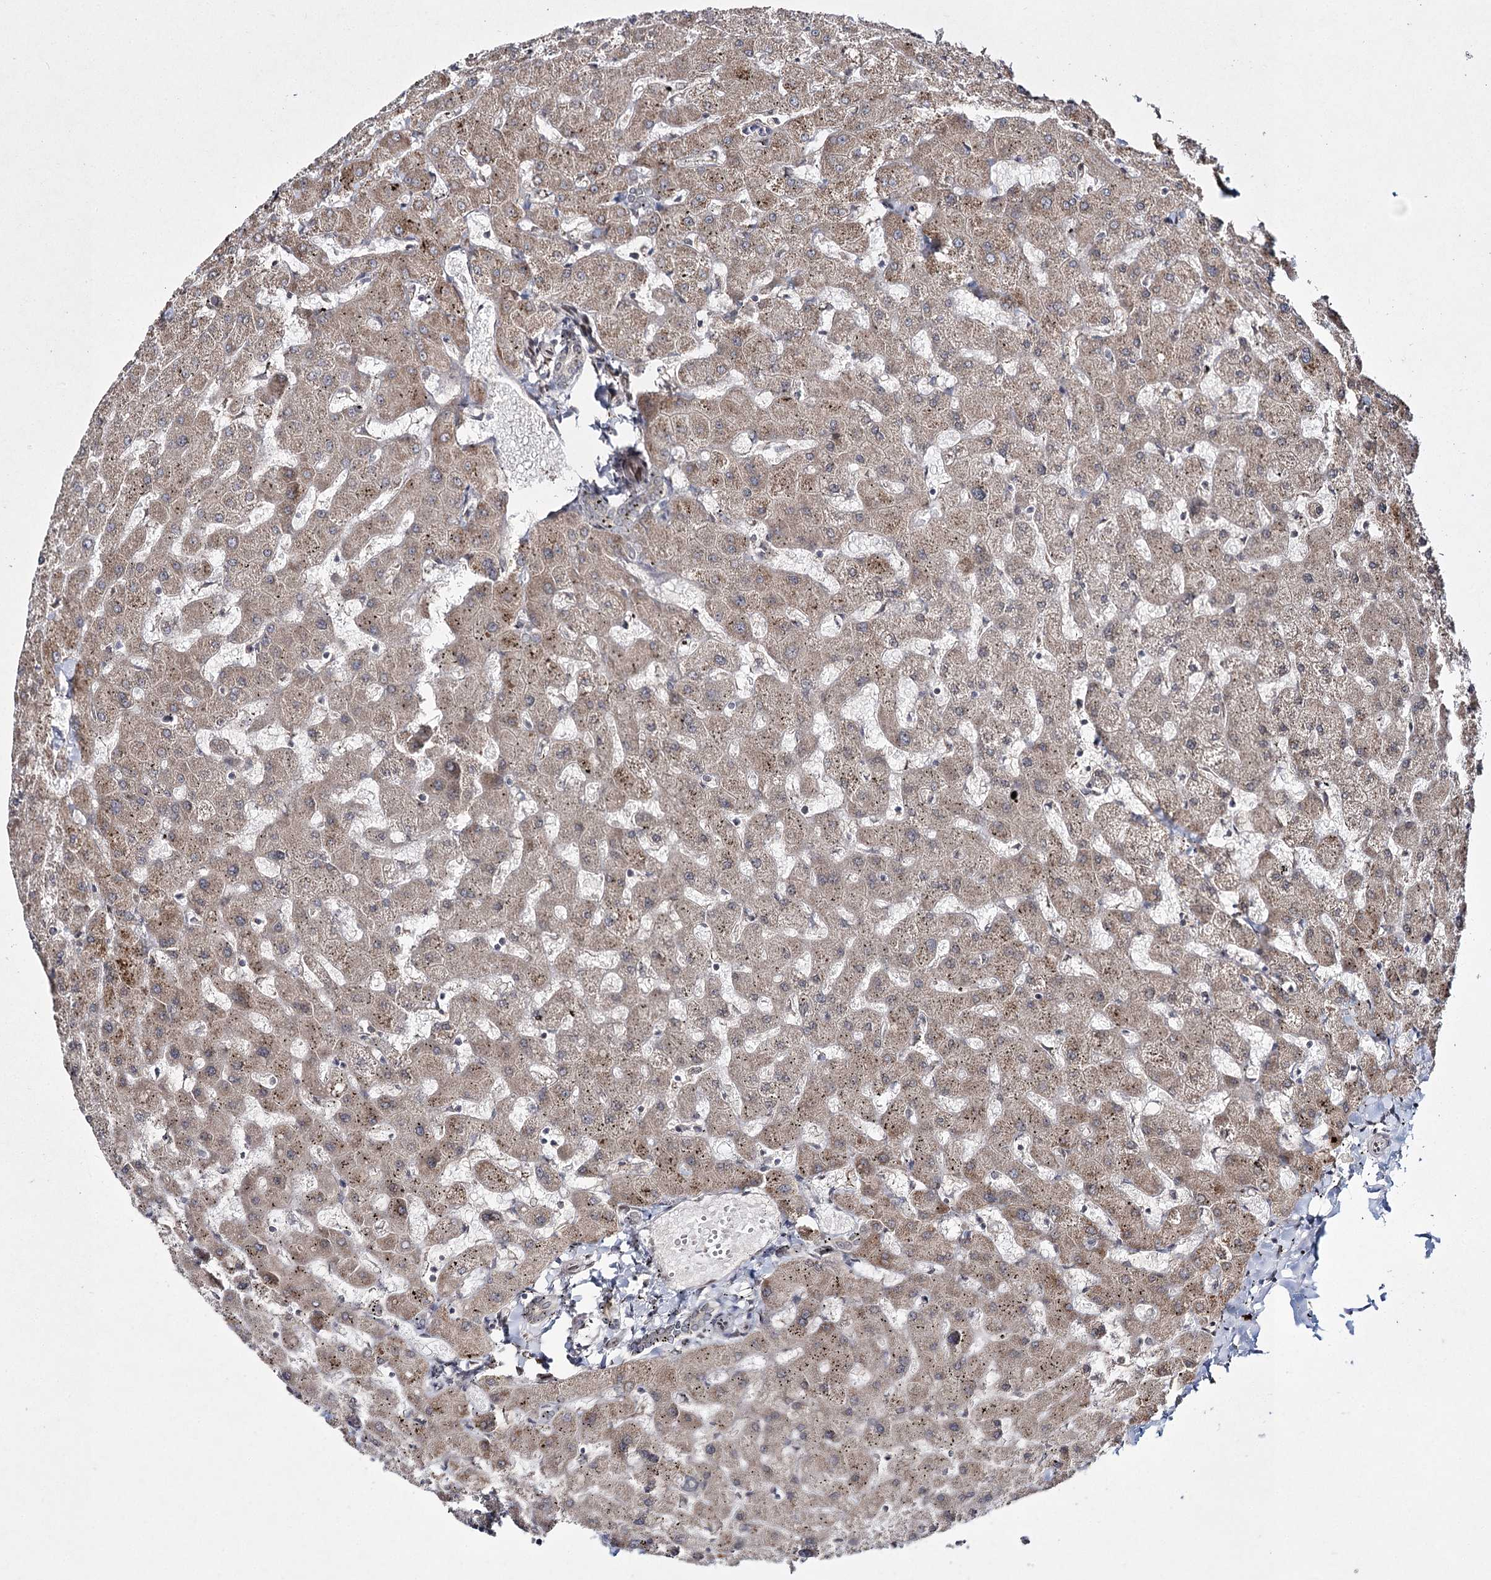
{"staining": {"intensity": "weak", "quantity": "25%-75%", "location": "cytoplasmic/membranous"}, "tissue": "liver", "cell_type": "Cholangiocytes", "image_type": "normal", "snomed": [{"axis": "morphology", "description": "Normal tissue, NOS"}, {"axis": "topography", "description": "Liver"}], "caption": "A brown stain labels weak cytoplasmic/membranous positivity of a protein in cholangiocytes of unremarkable human liver.", "gene": "TRNT1", "patient": {"sex": "female", "age": 63}}